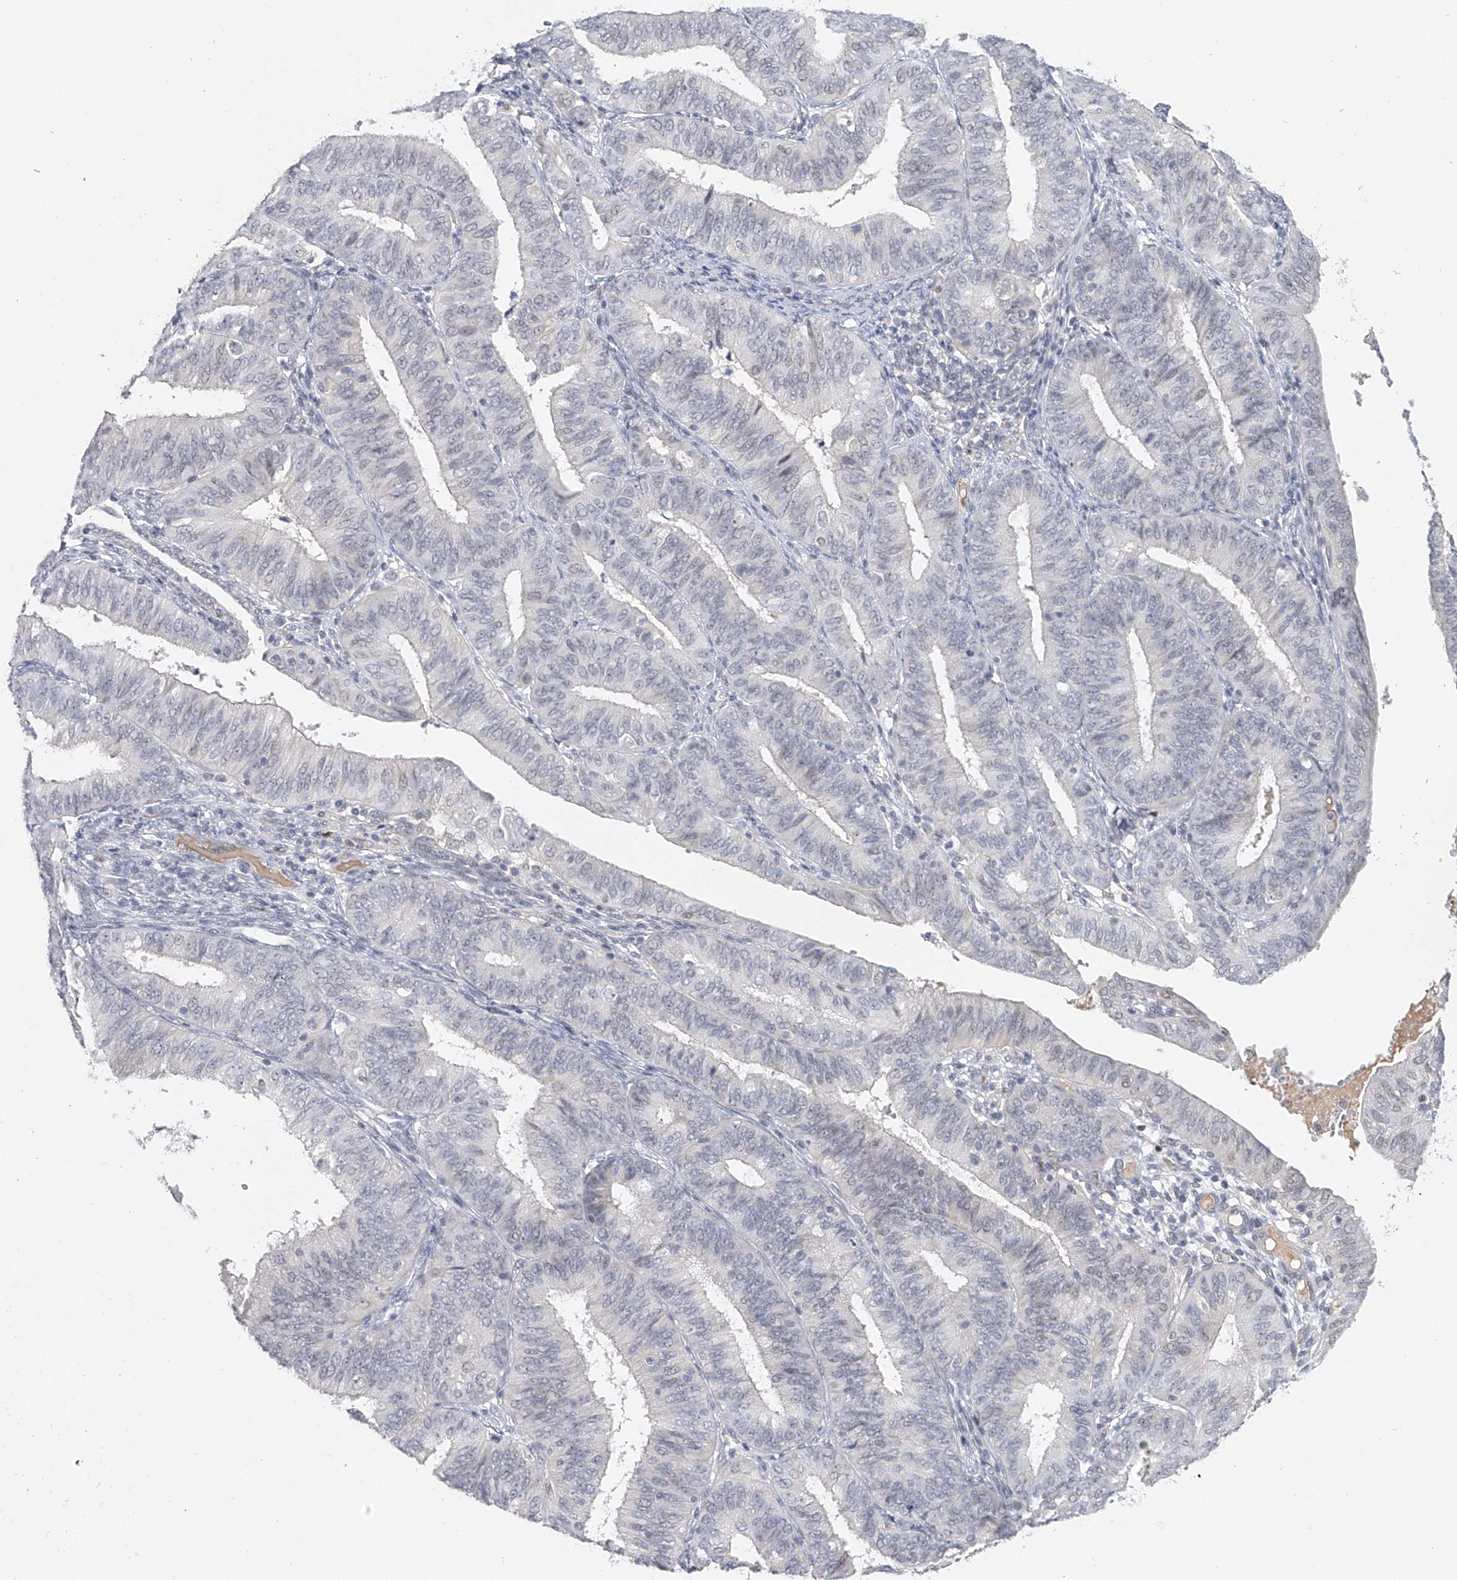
{"staining": {"intensity": "negative", "quantity": "none", "location": "none"}, "tissue": "endometrial cancer", "cell_type": "Tumor cells", "image_type": "cancer", "snomed": [{"axis": "morphology", "description": "Adenocarcinoma, NOS"}, {"axis": "topography", "description": "Endometrium"}], "caption": "Endometrial cancer was stained to show a protein in brown. There is no significant staining in tumor cells. Brightfield microscopy of immunohistochemistry stained with DAB (3,3'-diaminobenzidine) (brown) and hematoxylin (blue), captured at high magnification.", "gene": "DDX43", "patient": {"sex": "female", "age": 51}}